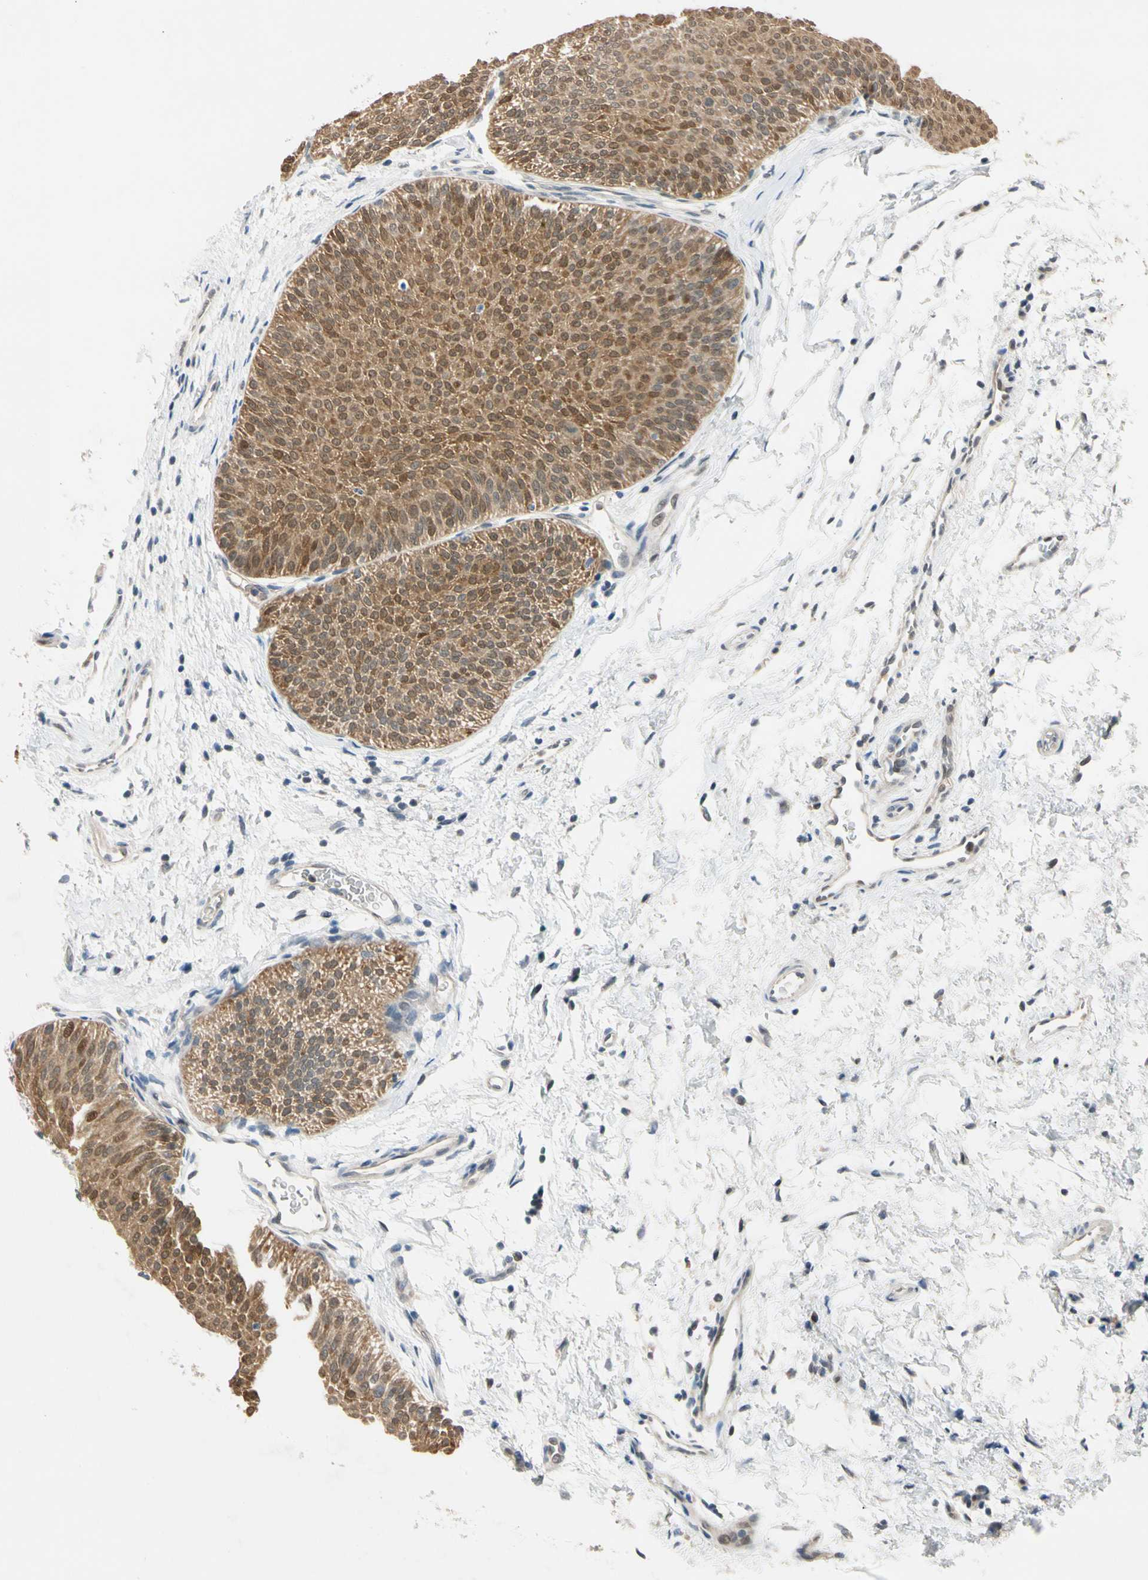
{"staining": {"intensity": "moderate", "quantity": ">75%", "location": "cytoplasmic/membranous,nuclear"}, "tissue": "urothelial cancer", "cell_type": "Tumor cells", "image_type": "cancer", "snomed": [{"axis": "morphology", "description": "Urothelial carcinoma, Low grade"}, {"axis": "topography", "description": "Urinary bladder"}], "caption": "Protein analysis of urothelial carcinoma (low-grade) tissue reveals moderate cytoplasmic/membranous and nuclear positivity in about >75% of tumor cells. The protein is shown in brown color, while the nuclei are stained blue.", "gene": "RIOX2", "patient": {"sex": "female", "age": 60}}